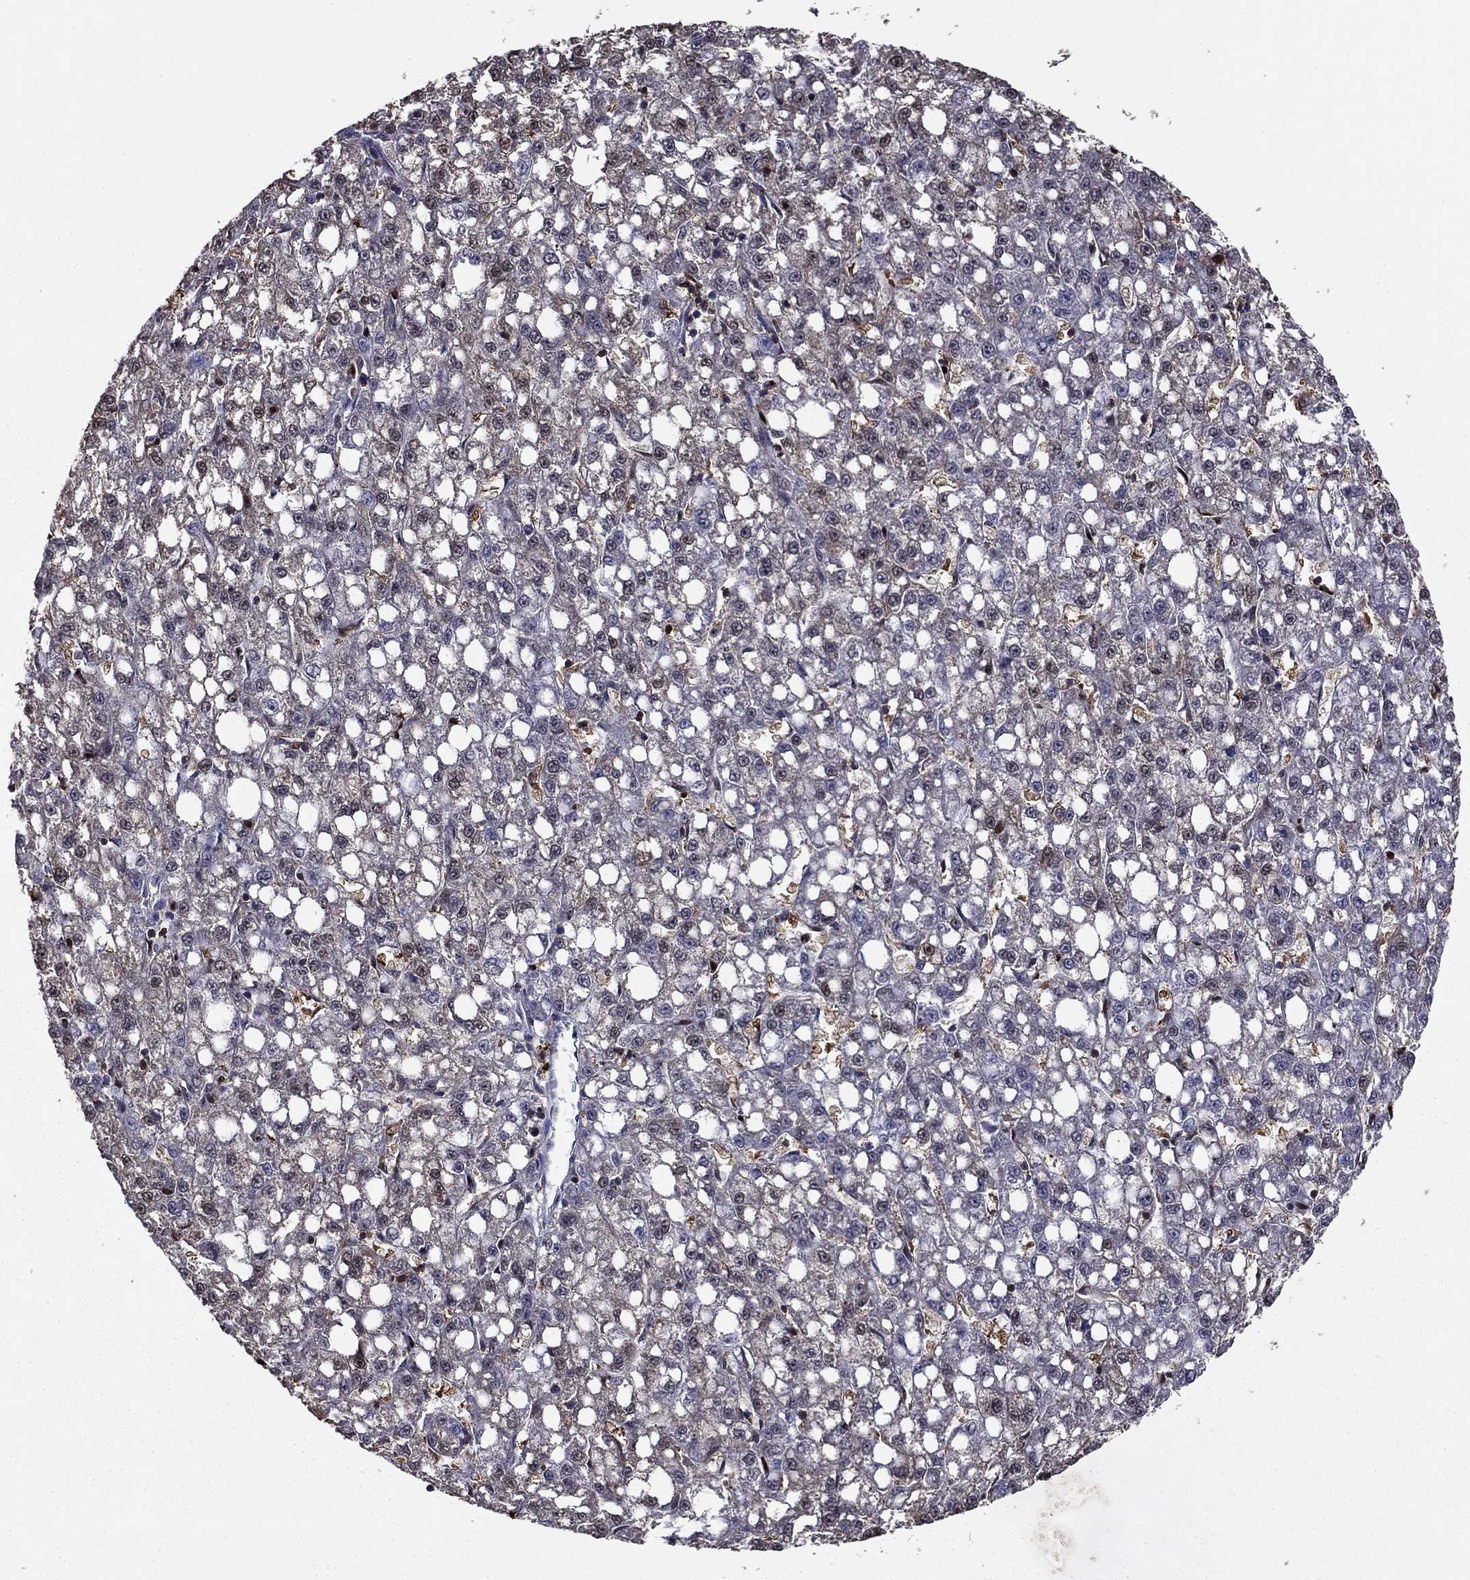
{"staining": {"intensity": "negative", "quantity": "none", "location": "none"}, "tissue": "liver cancer", "cell_type": "Tumor cells", "image_type": "cancer", "snomed": [{"axis": "morphology", "description": "Carcinoma, Hepatocellular, NOS"}, {"axis": "topography", "description": "Liver"}], "caption": "DAB immunohistochemical staining of human liver cancer (hepatocellular carcinoma) displays no significant expression in tumor cells.", "gene": "APPBP2", "patient": {"sex": "female", "age": 65}}